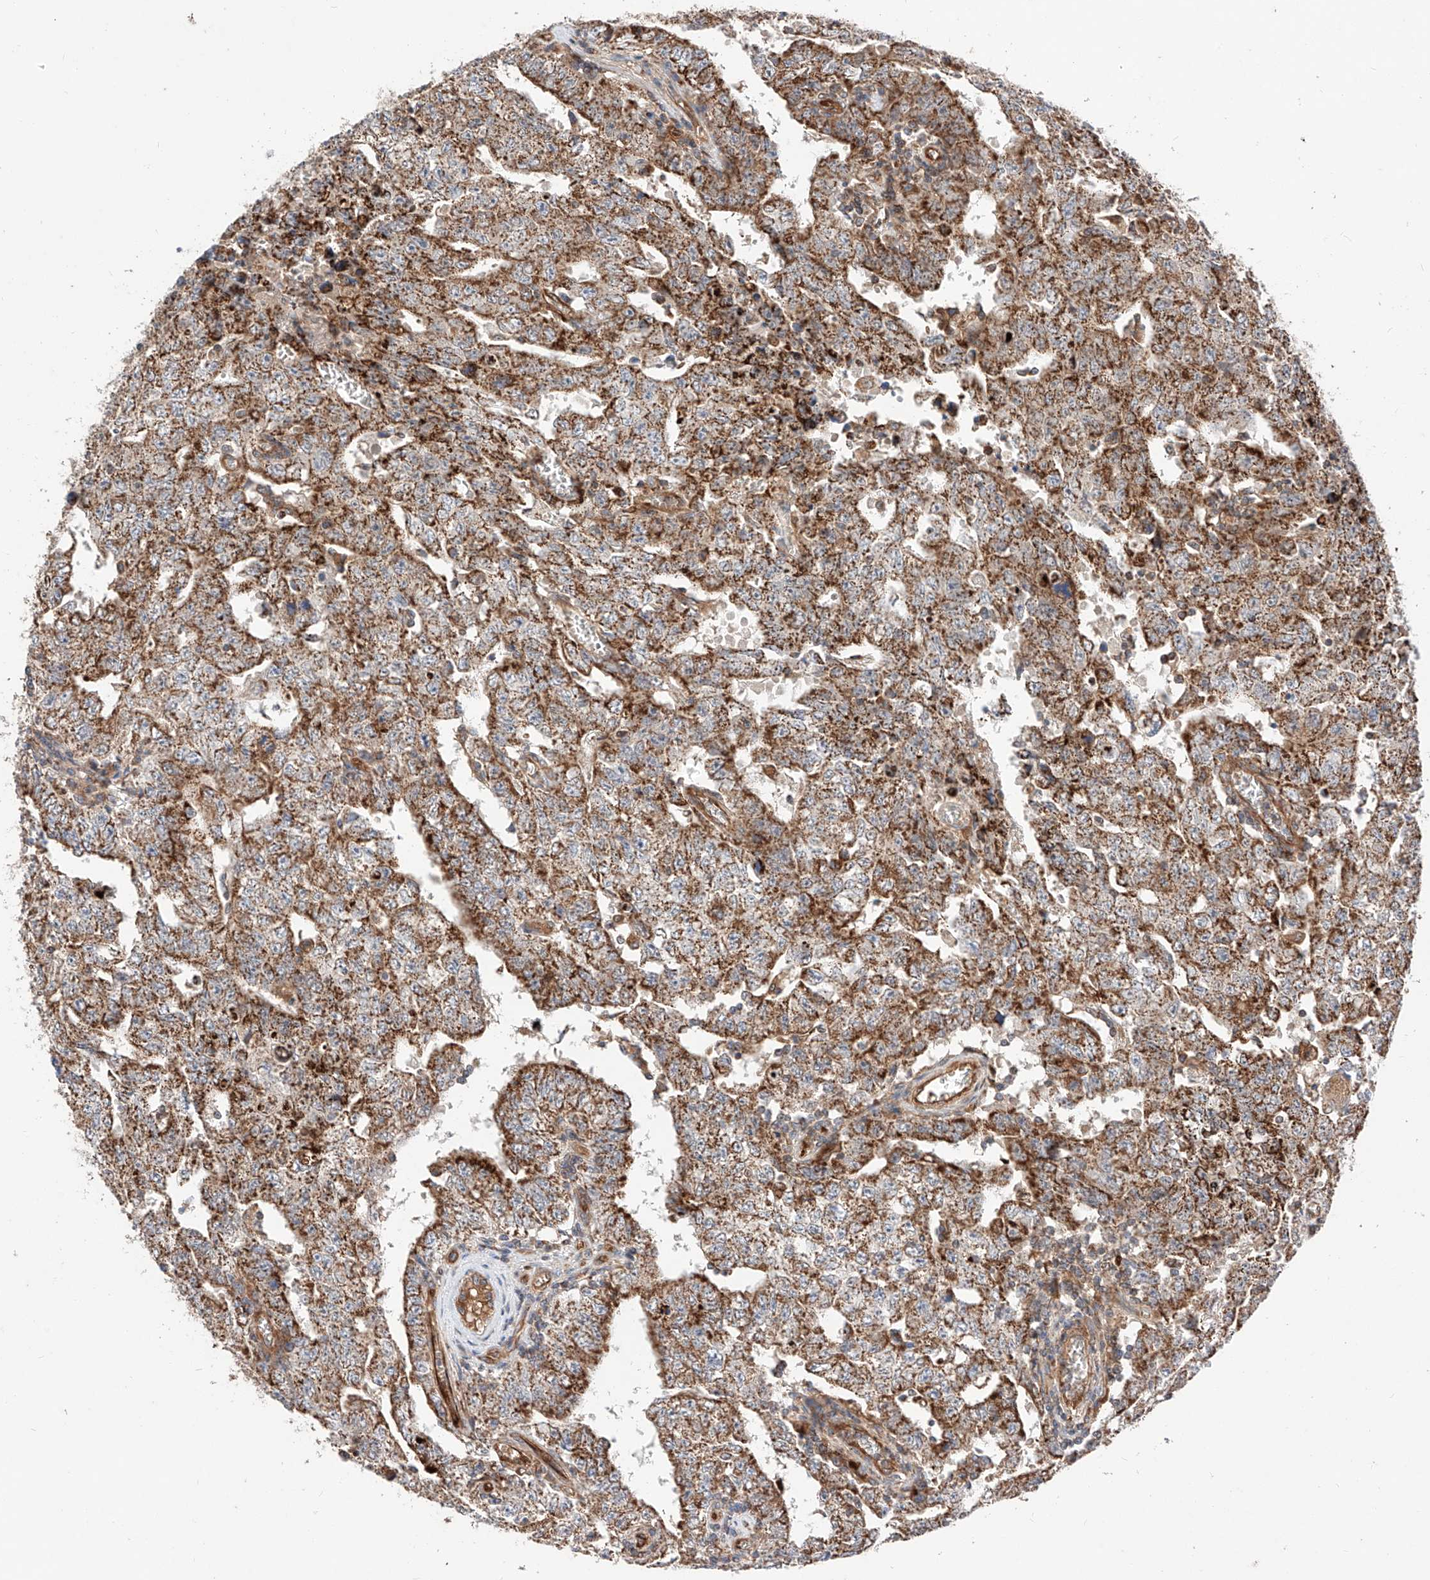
{"staining": {"intensity": "moderate", "quantity": ">75%", "location": "cytoplasmic/membranous"}, "tissue": "testis cancer", "cell_type": "Tumor cells", "image_type": "cancer", "snomed": [{"axis": "morphology", "description": "Carcinoma, Embryonal, NOS"}, {"axis": "topography", "description": "Testis"}], "caption": "There is medium levels of moderate cytoplasmic/membranous positivity in tumor cells of testis cancer, as demonstrated by immunohistochemical staining (brown color).", "gene": "NR1D1", "patient": {"sex": "male", "age": 26}}